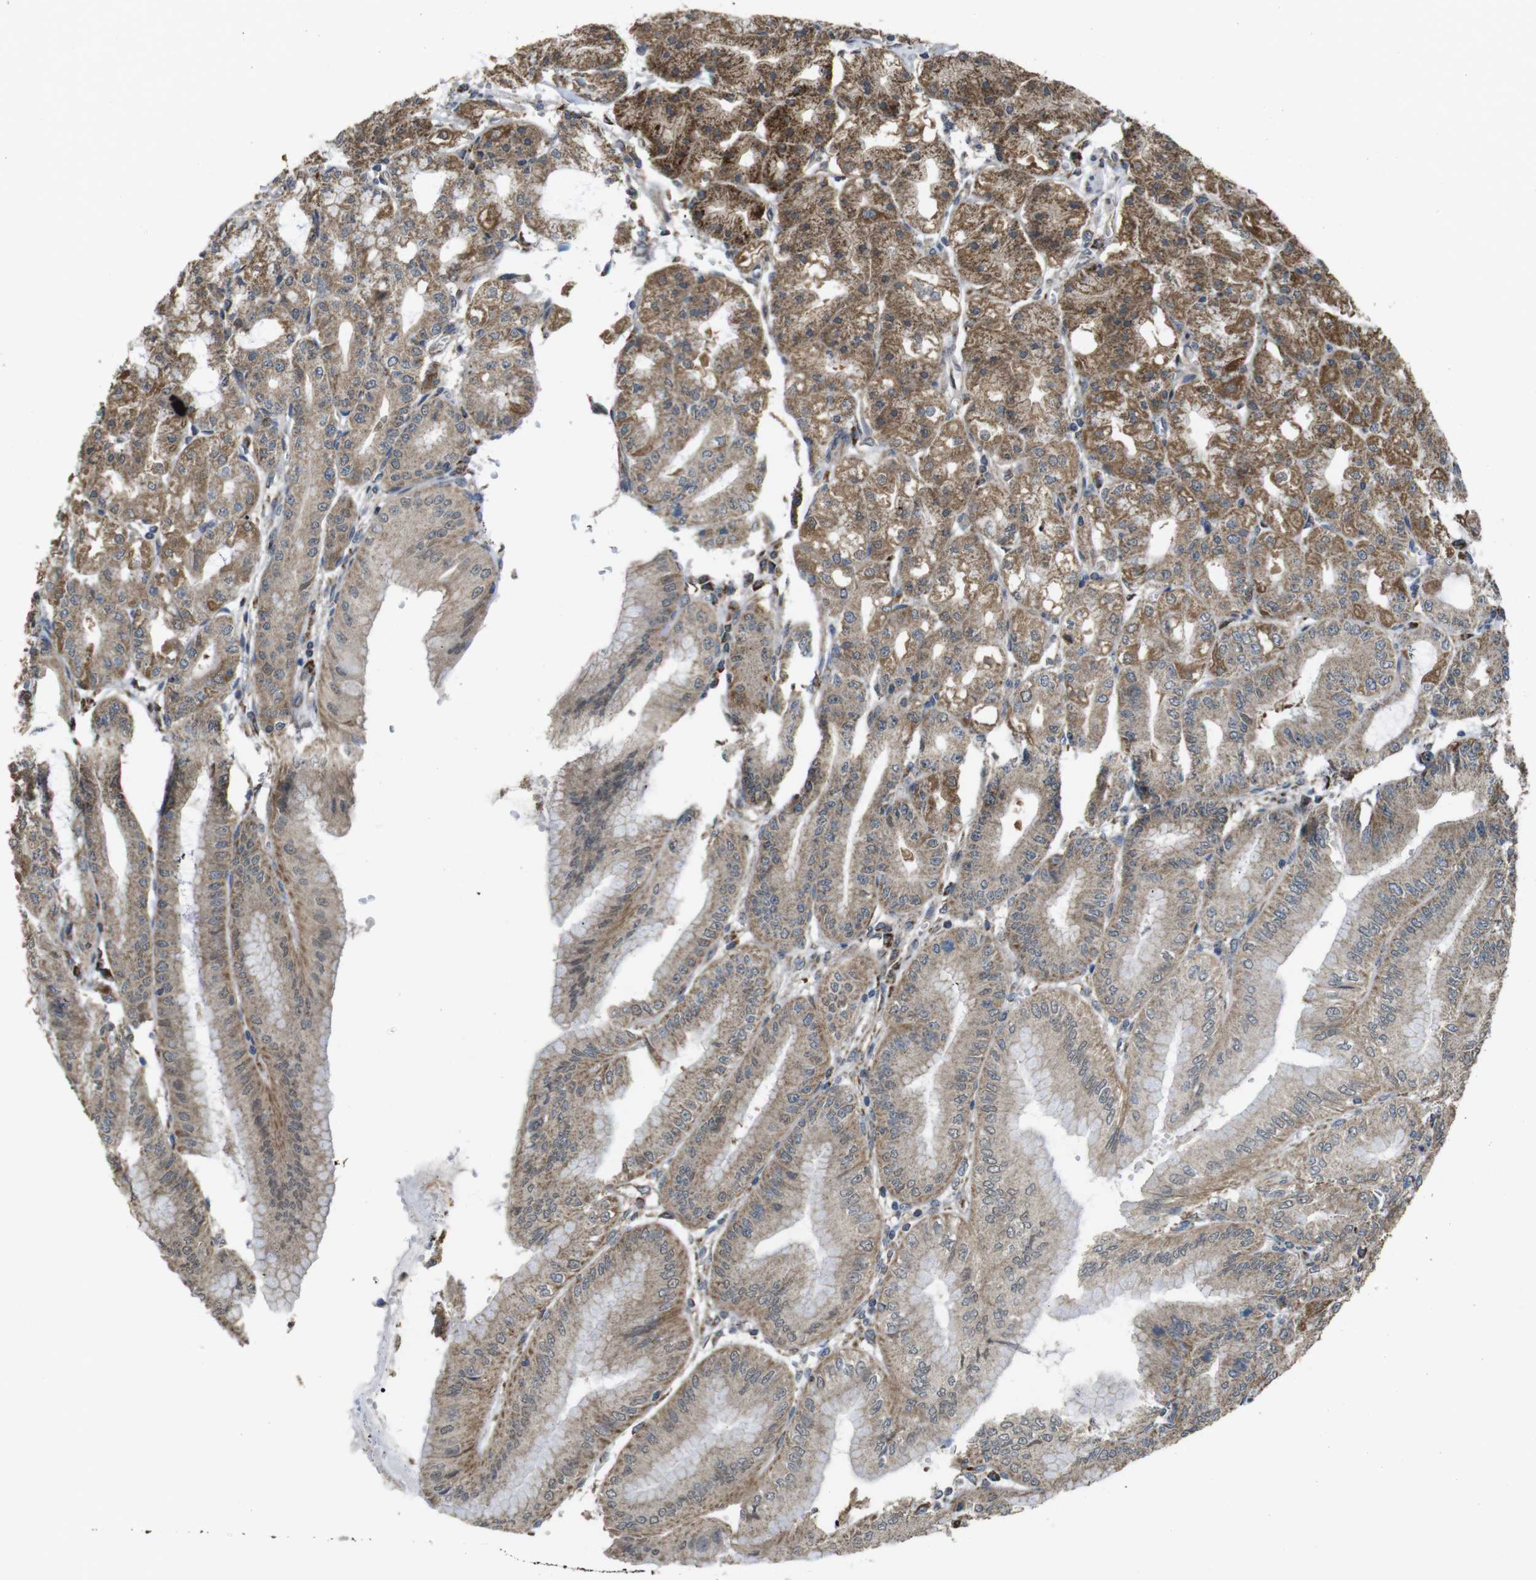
{"staining": {"intensity": "strong", "quantity": ">75%", "location": "cytoplasmic/membranous"}, "tissue": "stomach", "cell_type": "Glandular cells", "image_type": "normal", "snomed": [{"axis": "morphology", "description": "Normal tissue, NOS"}, {"axis": "topography", "description": "Stomach, lower"}], "caption": "Approximately >75% of glandular cells in benign stomach demonstrate strong cytoplasmic/membranous protein staining as visualized by brown immunohistochemical staining.", "gene": "CALHM2", "patient": {"sex": "male", "age": 71}}